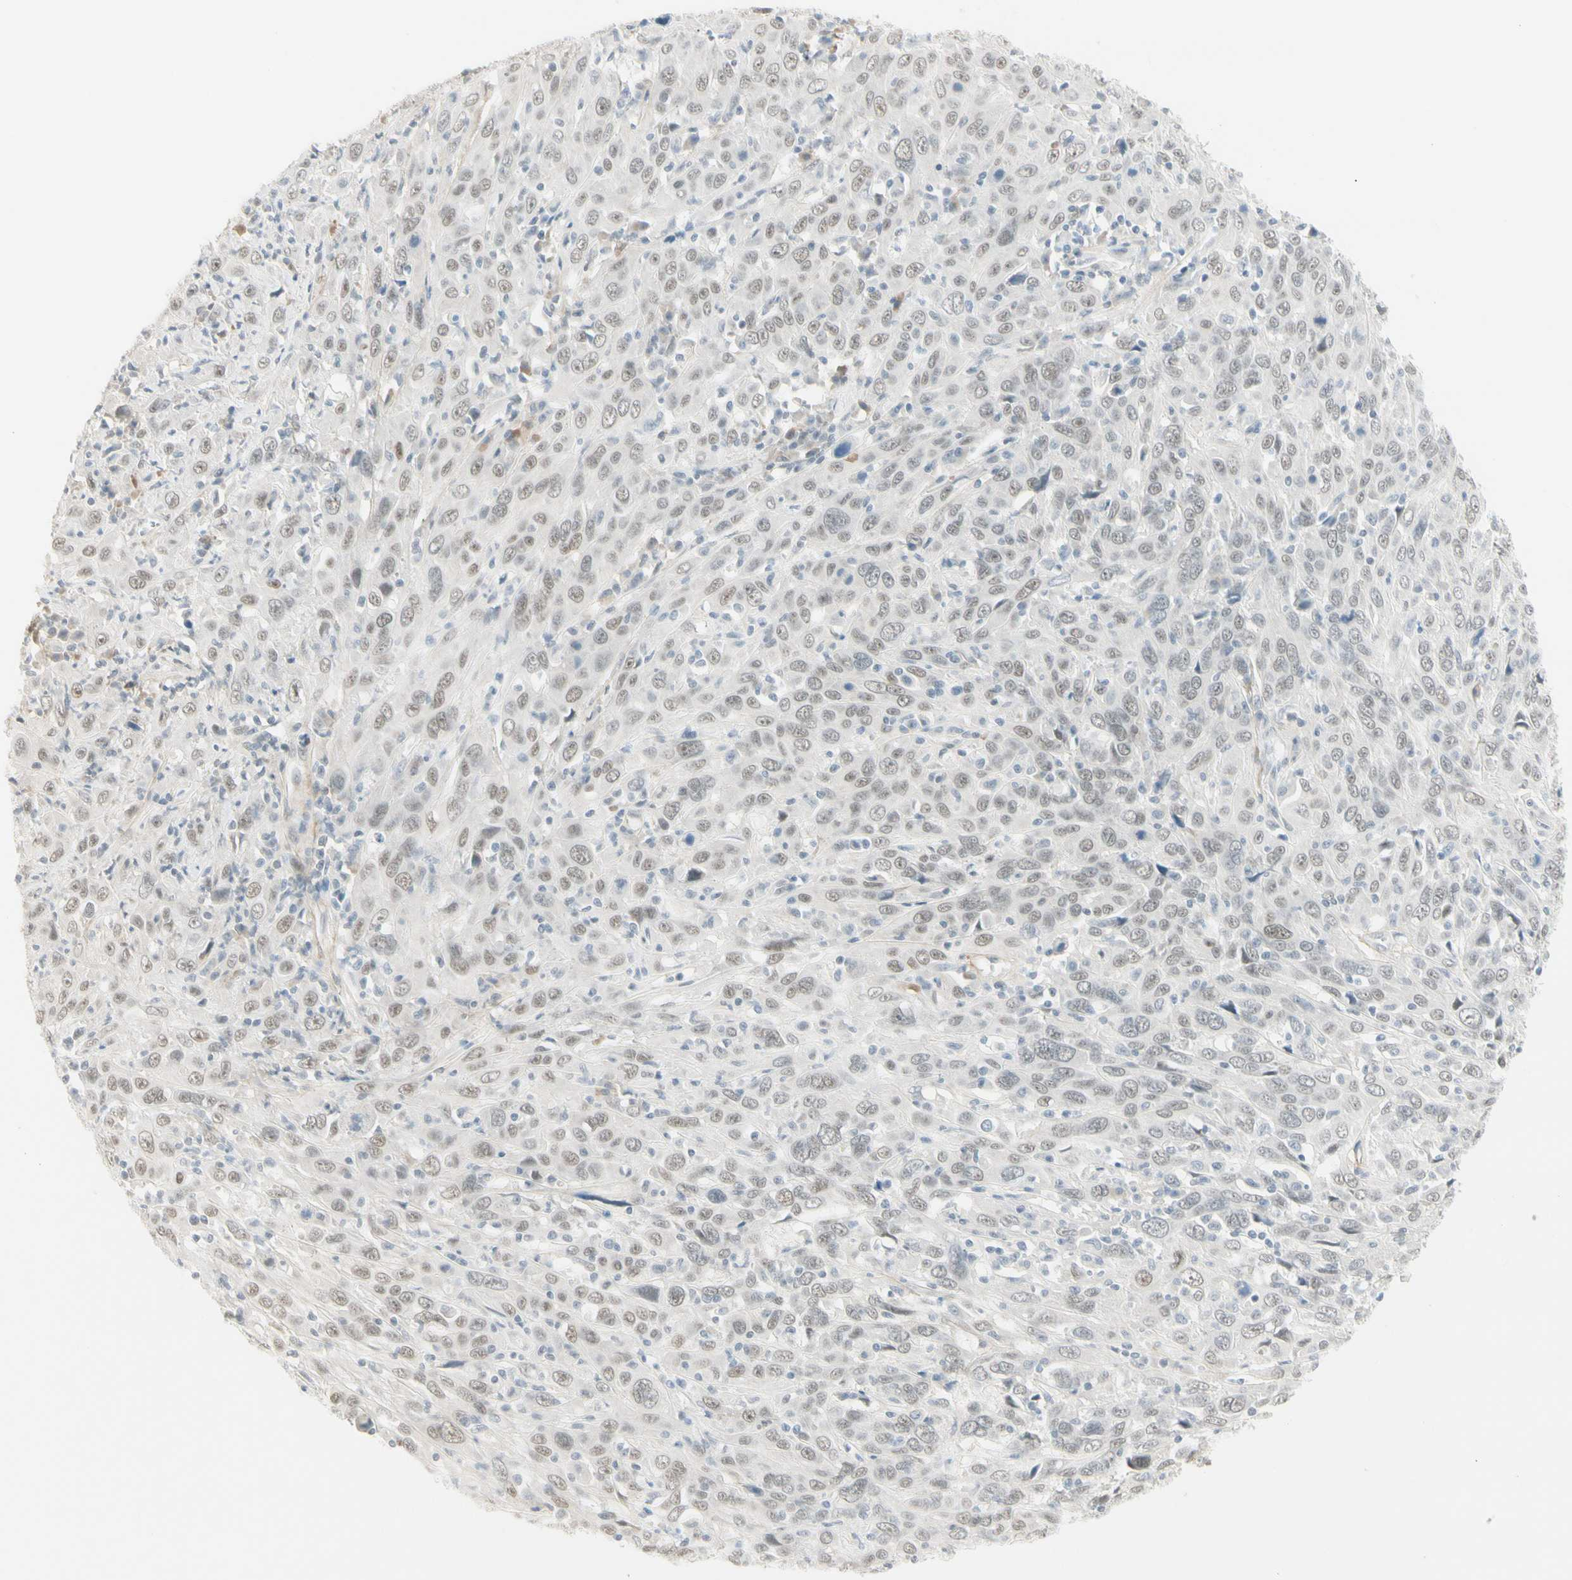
{"staining": {"intensity": "weak", "quantity": ">75%", "location": "nuclear"}, "tissue": "cervical cancer", "cell_type": "Tumor cells", "image_type": "cancer", "snomed": [{"axis": "morphology", "description": "Squamous cell carcinoma, NOS"}, {"axis": "topography", "description": "Cervix"}], "caption": "A brown stain highlights weak nuclear expression of a protein in squamous cell carcinoma (cervical) tumor cells.", "gene": "ASPN", "patient": {"sex": "female", "age": 46}}